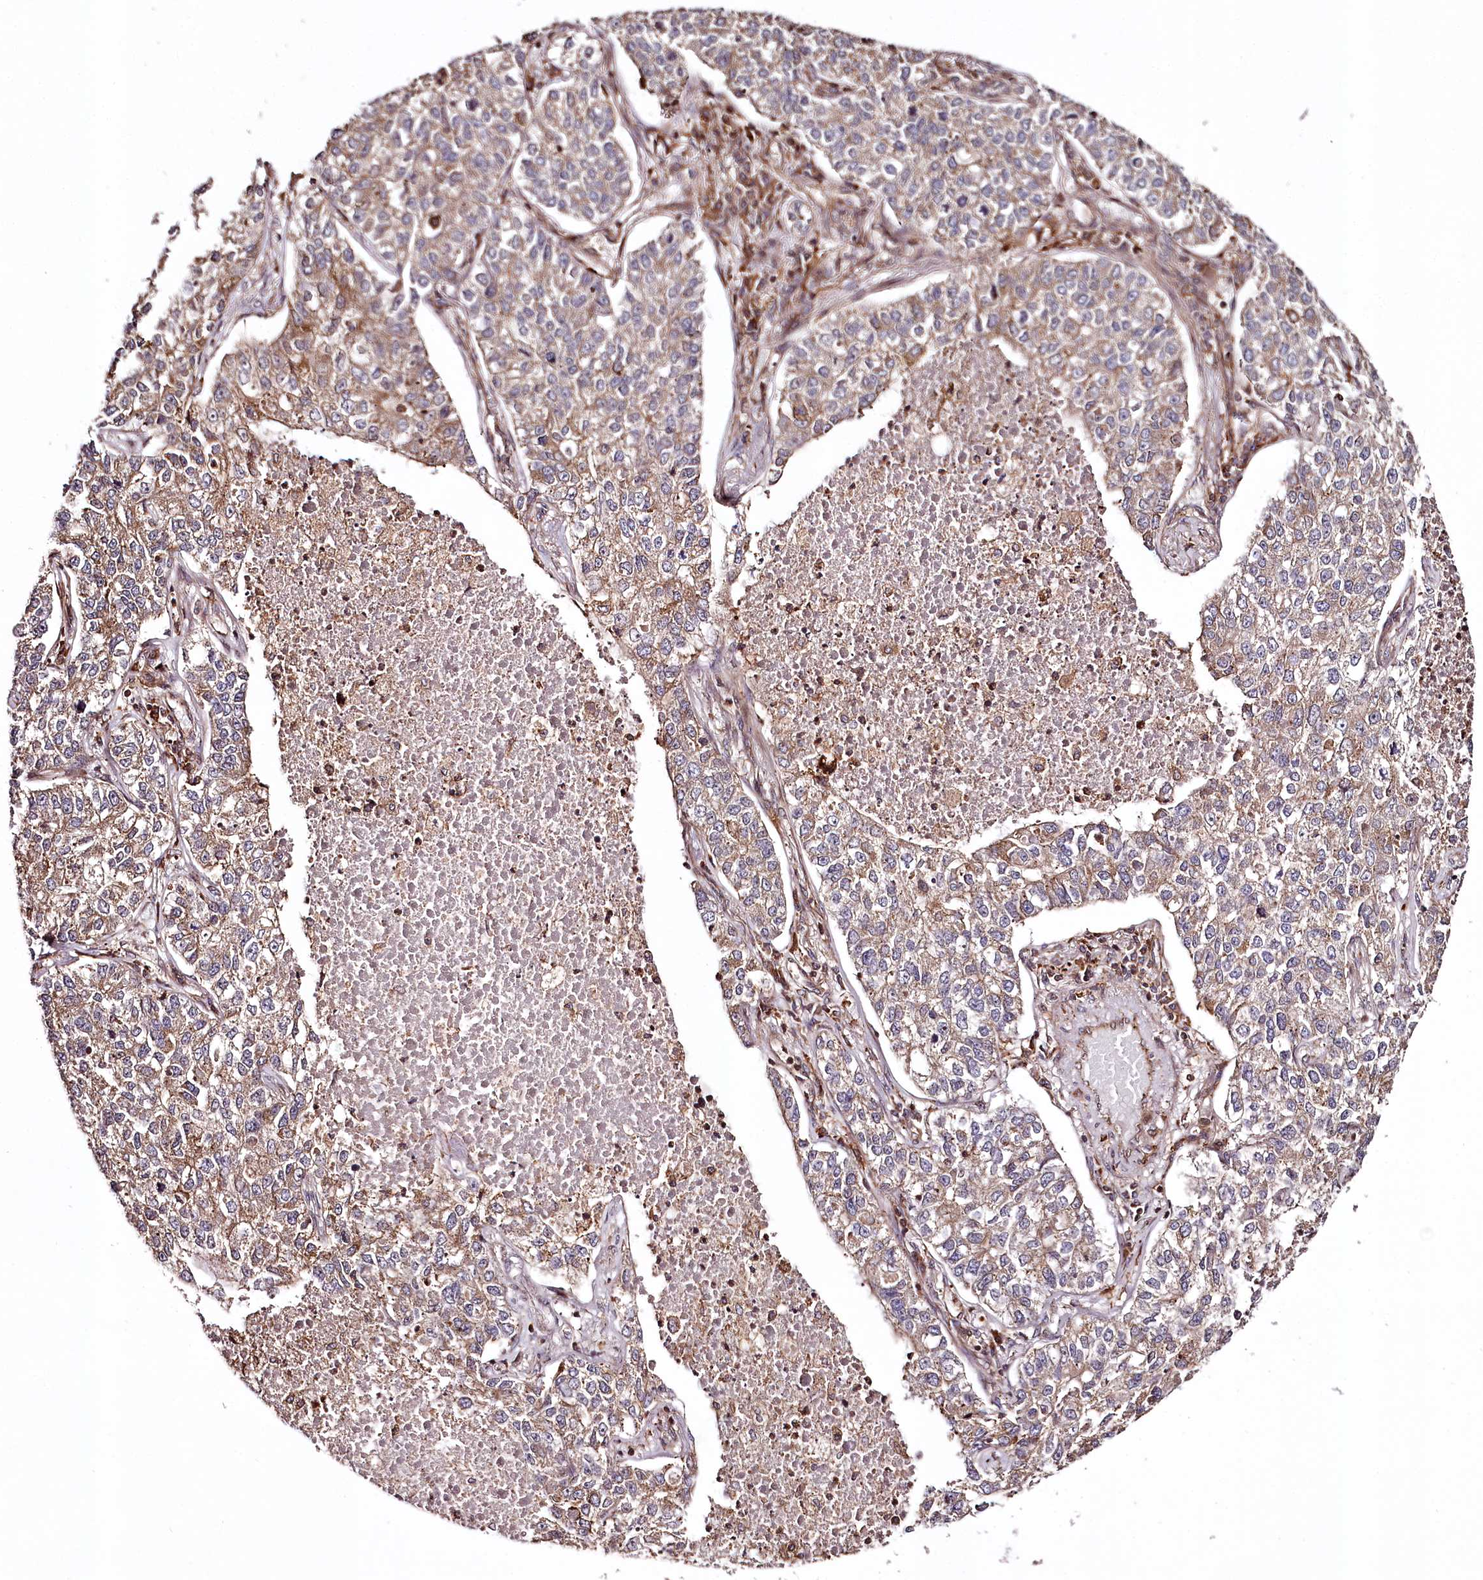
{"staining": {"intensity": "moderate", "quantity": ">75%", "location": "cytoplasmic/membranous"}, "tissue": "lung cancer", "cell_type": "Tumor cells", "image_type": "cancer", "snomed": [{"axis": "morphology", "description": "Adenocarcinoma, NOS"}, {"axis": "topography", "description": "Lung"}], "caption": "Brown immunohistochemical staining in human adenocarcinoma (lung) demonstrates moderate cytoplasmic/membranous staining in approximately >75% of tumor cells. Immunohistochemistry (ihc) stains the protein of interest in brown and the nuclei are stained blue.", "gene": "KIF14", "patient": {"sex": "male", "age": 49}}